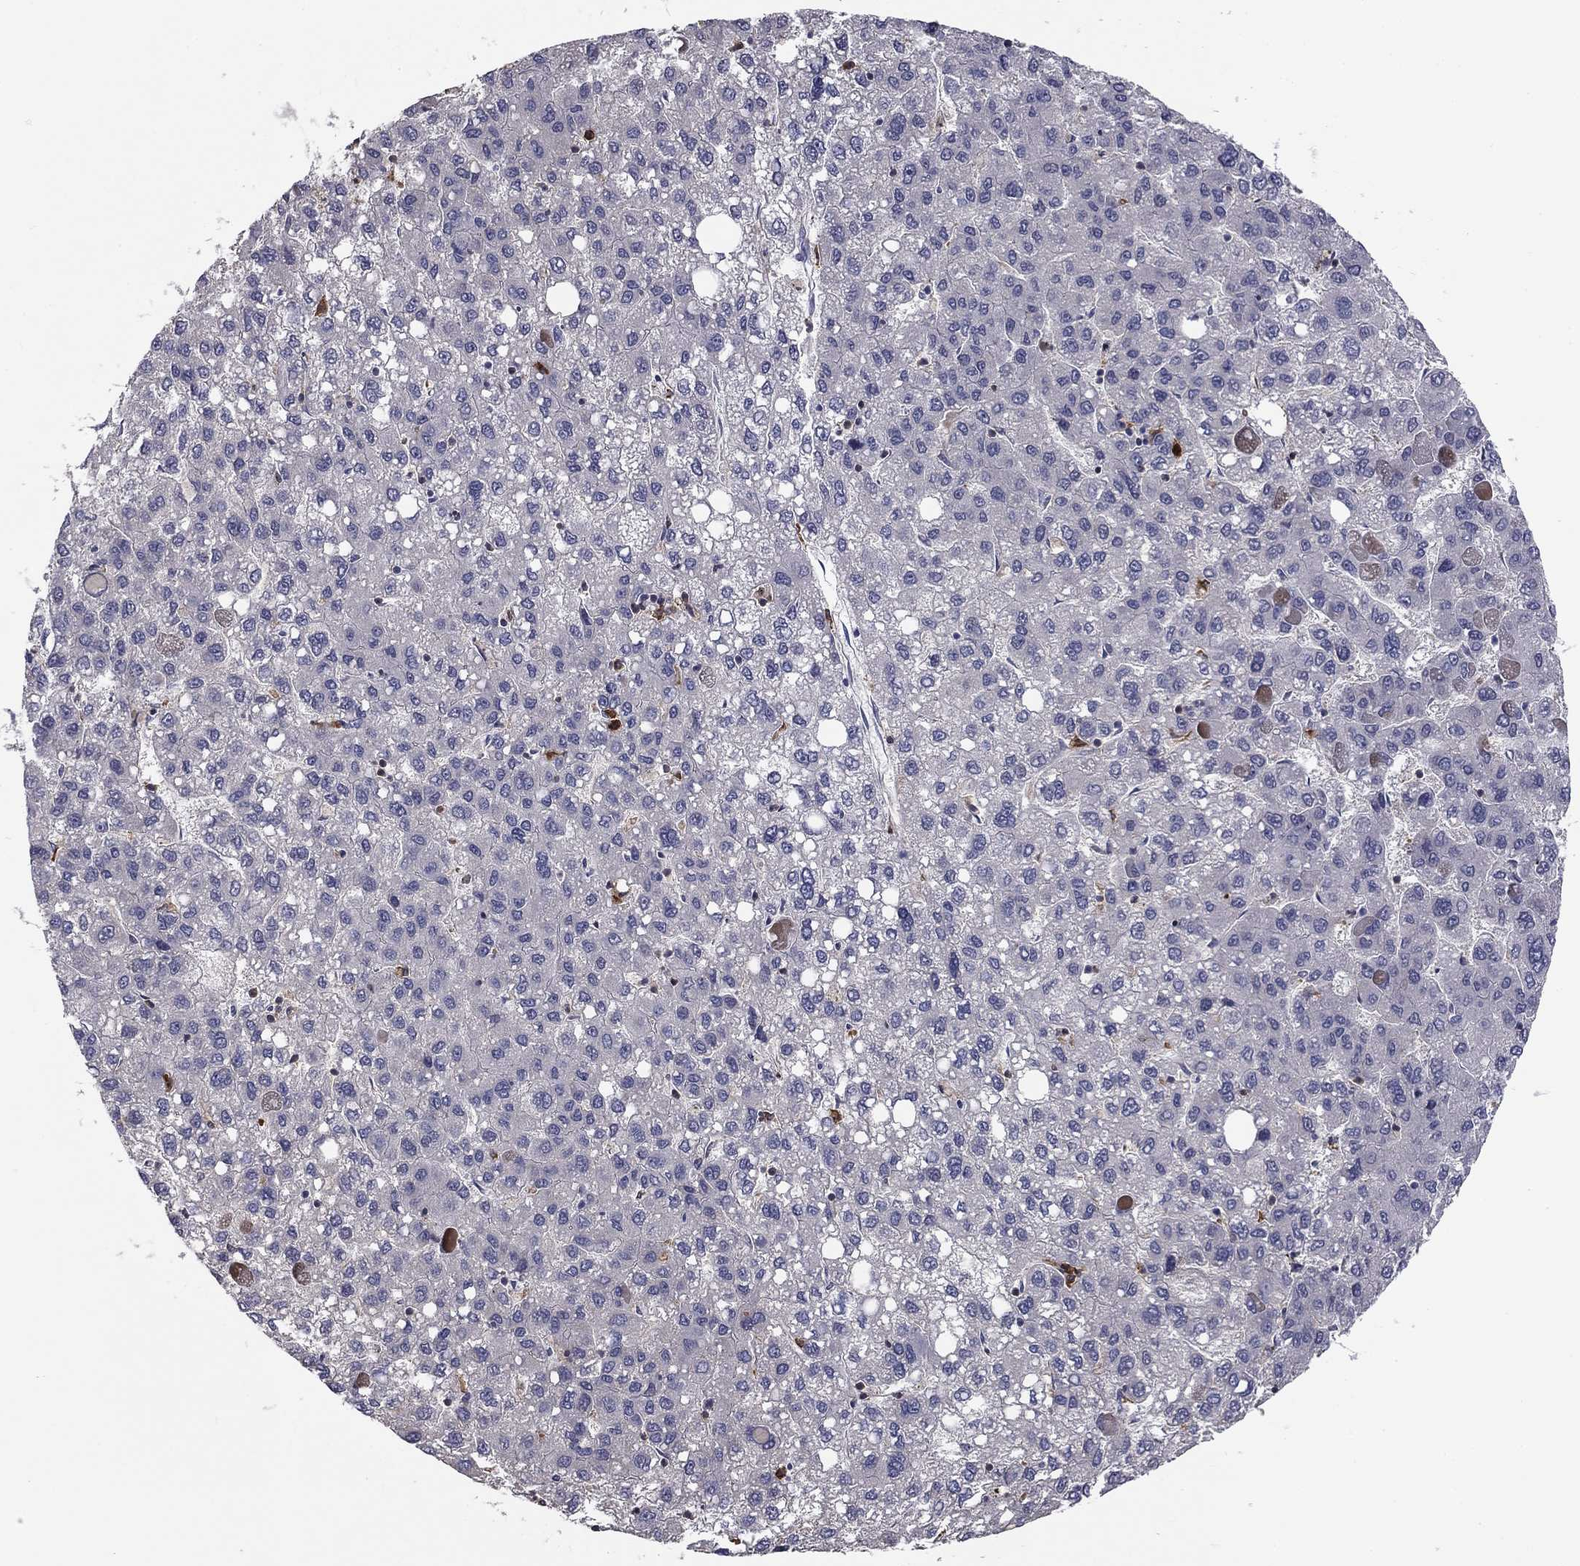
{"staining": {"intensity": "negative", "quantity": "none", "location": "none"}, "tissue": "liver cancer", "cell_type": "Tumor cells", "image_type": "cancer", "snomed": [{"axis": "morphology", "description": "Carcinoma, Hepatocellular, NOS"}, {"axis": "topography", "description": "Liver"}], "caption": "Immunohistochemical staining of liver hepatocellular carcinoma reveals no significant staining in tumor cells. (DAB (3,3'-diaminobenzidine) immunohistochemistry (IHC), high magnification).", "gene": "PLCB2", "patient": {"sex": "female", "age": 82}}